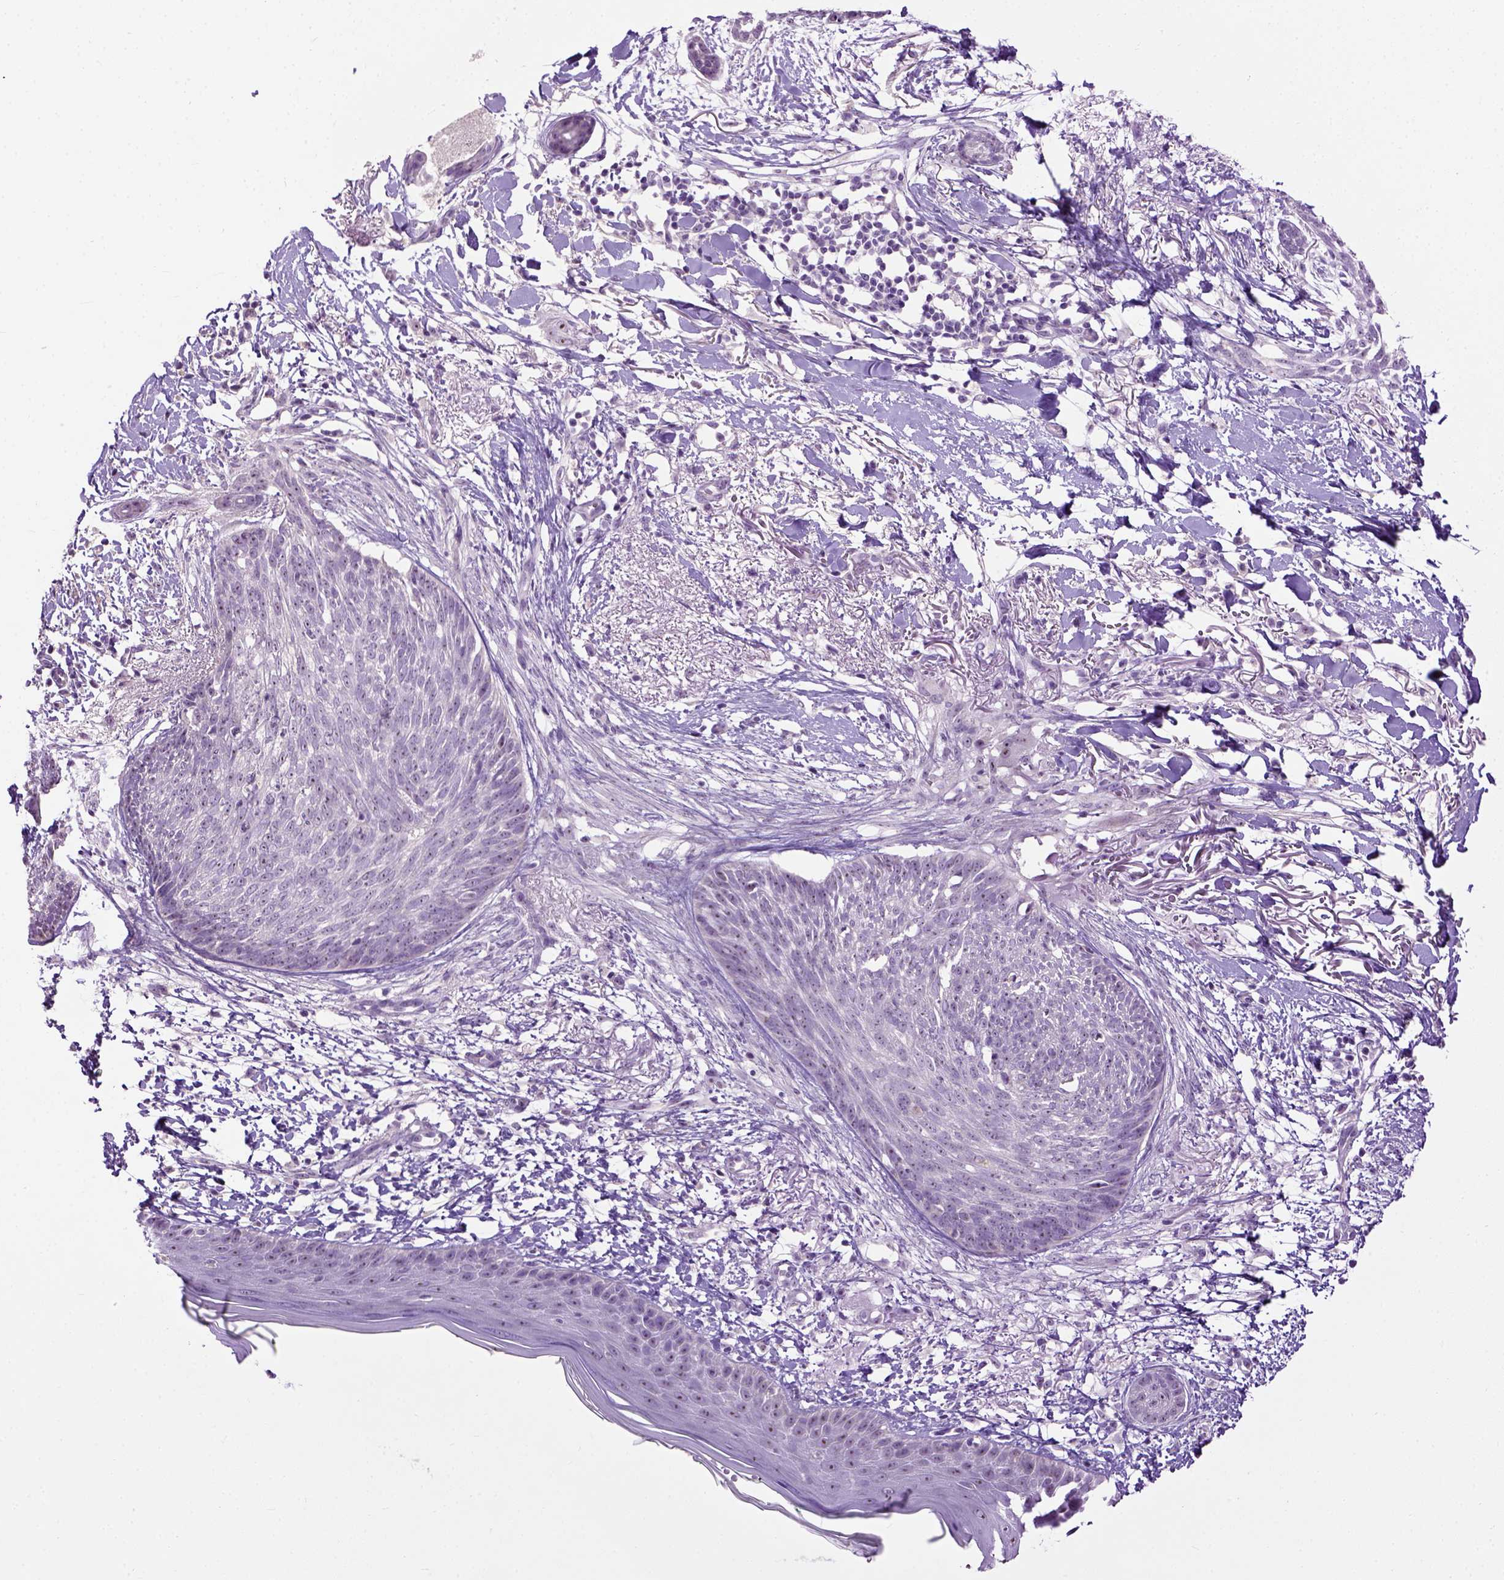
{"staining": {"intensity": "weak", "quantity": "<25%", "location": "nuclear"}, "tissue": "skin cancer", "cell_type": "Tumor cells", "image_type": "cancer", "snomed": [{"axis": "morphology", "description": "Normal tissue, NOS"}, {"axis": "morphology", "description": "Basal cell carcinoma"}, {"axis": "topography", "description": "Skin"}], "caption": "Tumor cells are negative for brown protein staining in skin basal cell carcinoma.", "gene": "UTP4", "patient": {"sex": "male", "age": 84}}